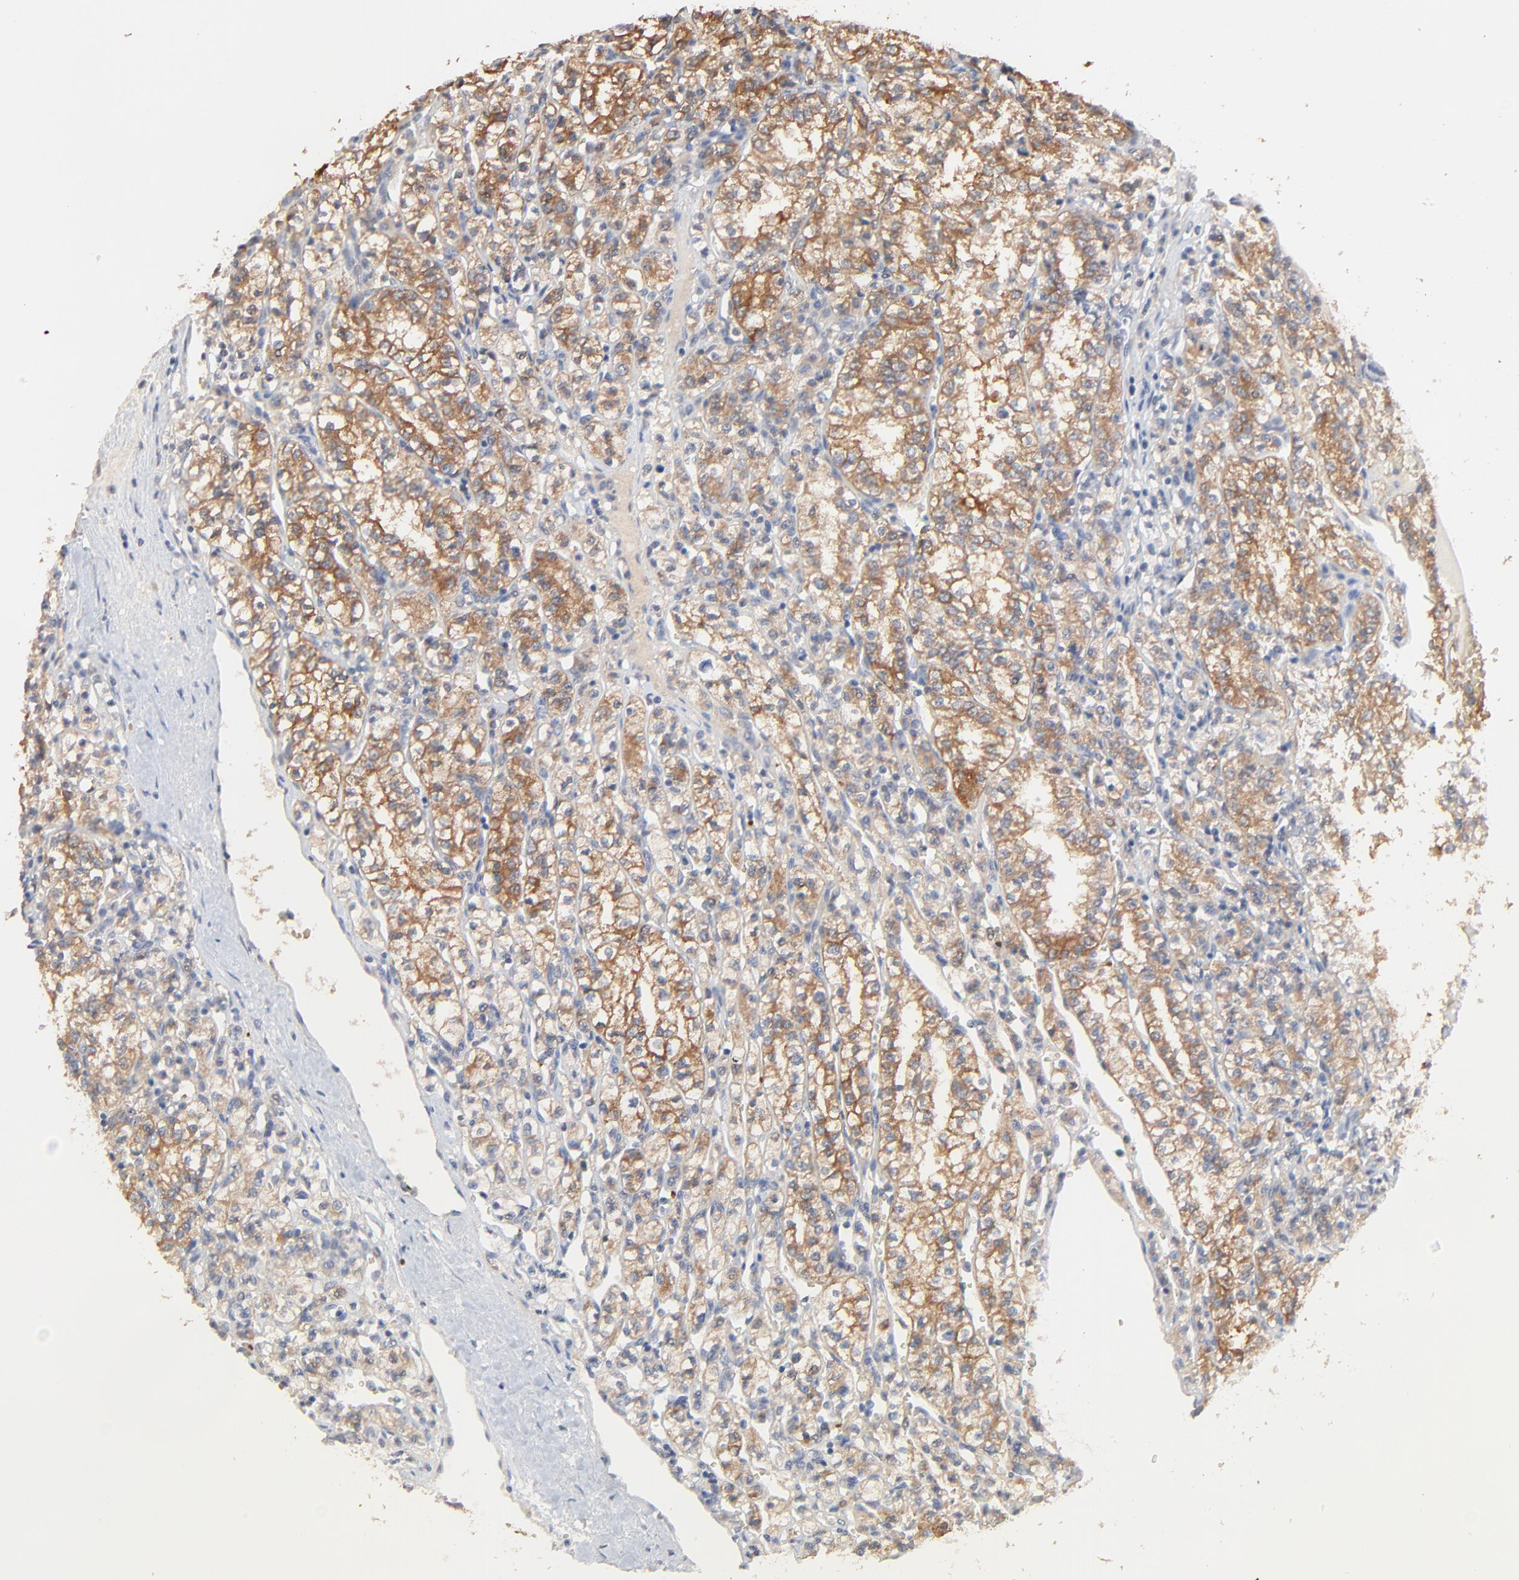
{"staining": {"intensity": "moderate", "quantity": ">75%", "location": "cytoplasmic/membranous"}, "tissue": "renal cancer", "cell_type": "Tumor cells", "image_type": "cancer", "snomed": [{"axis": "morphology", "description": "Adenocarcinoma, NOS"}, {"axis": "topography", "description": "Kidney"}], "caption": "Immunohistochemical staining of renal cancer demonstrates medium levels of moderate cytoplasmic/membranous protein positivity in approximately >75% of tumor cells.", "gene": "FANCB", "patient": {"sex": "male", "age": 61}}